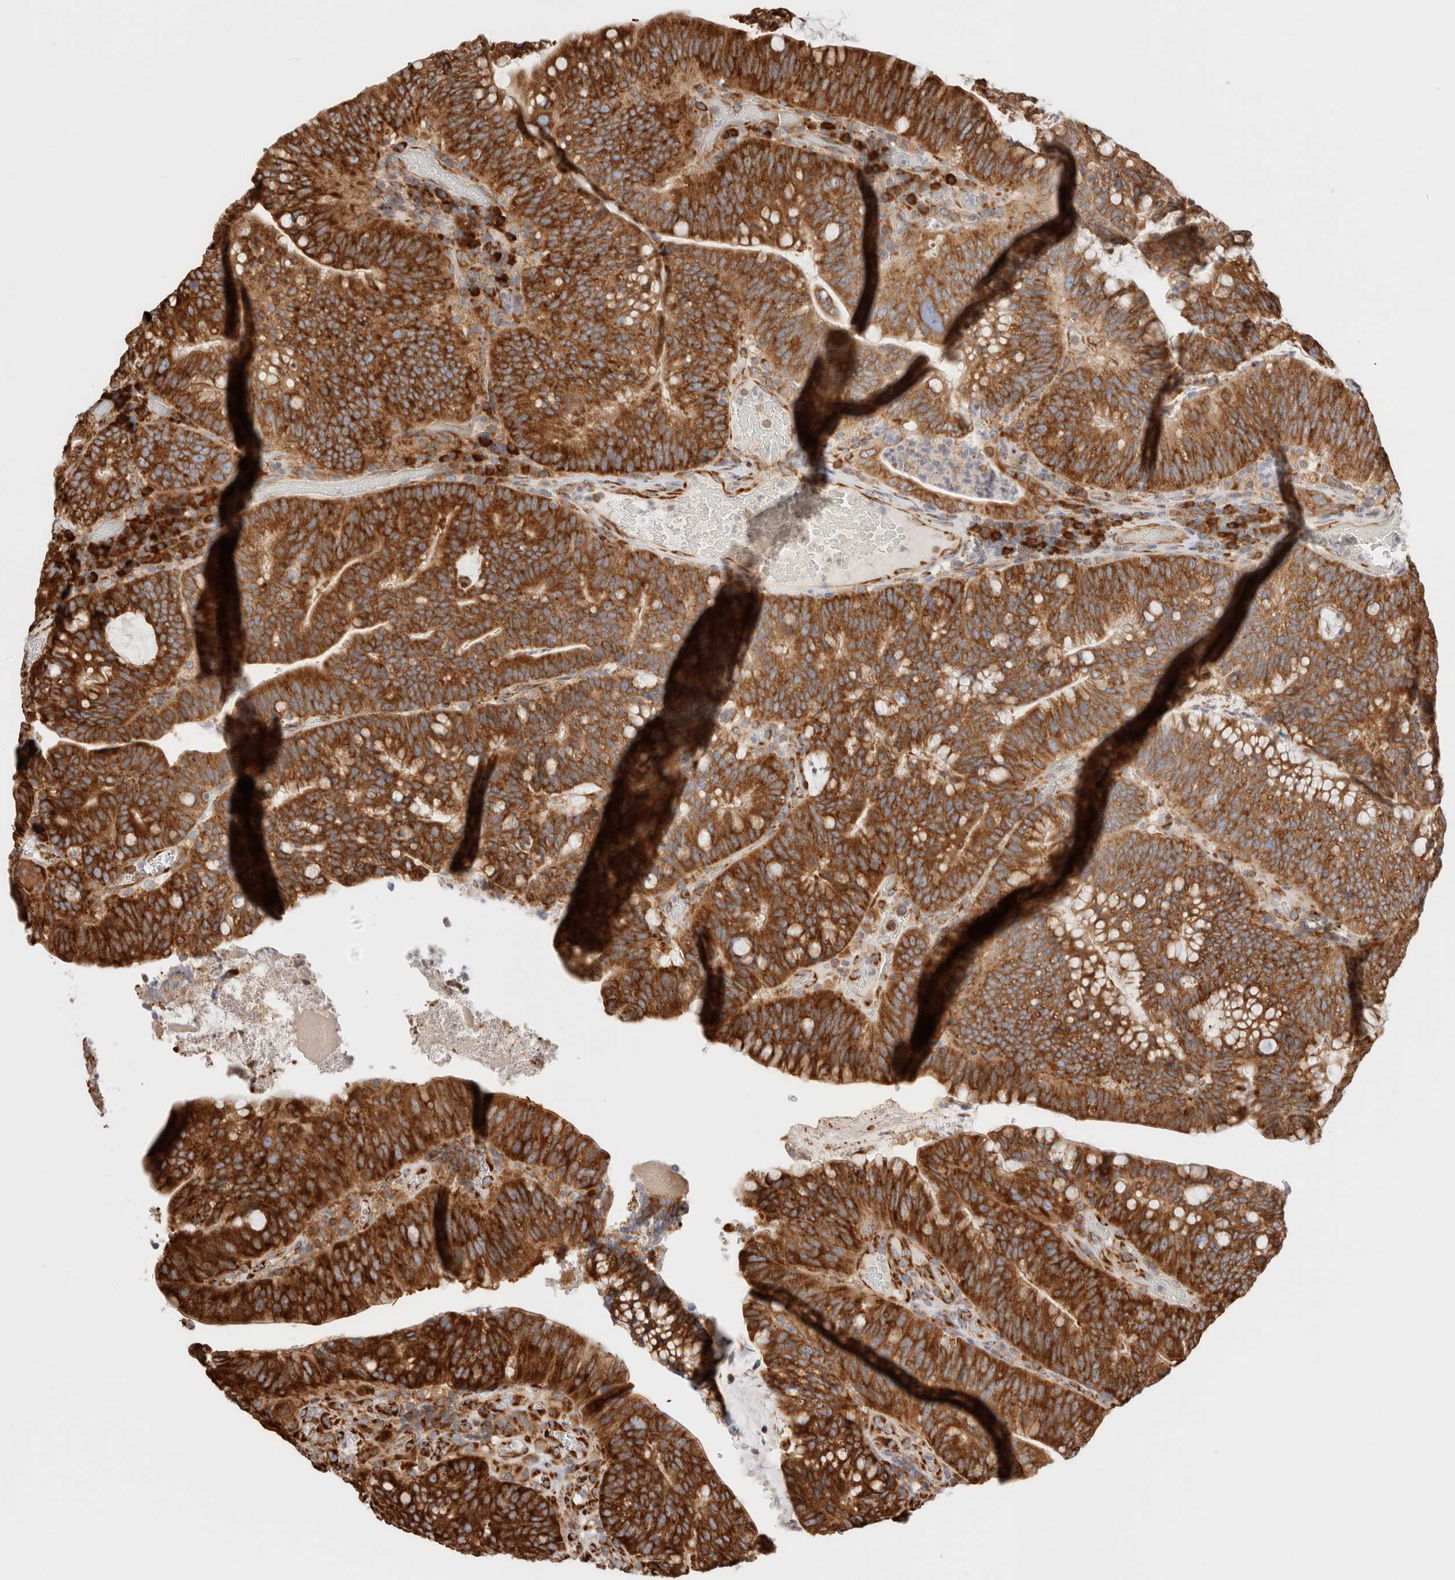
{"staining": {"intensity": "strong", "quantity": ">75%", "location": "cytoplasmic/membranous"}, "tissue": "colorectal cancer", "cell_type": "Tumor cells", "image_type": "cancer", "snomed": [{"axis": "morphology", "description": "Adenocarcinoma, NOS"}, {"axis": "topography", "description": "Colon"}], "caption": "The immunohistochemical stain shows strong cytoplasmic/membranous staining in tumor cells of colorectal adenocarcinoma tissue.", "gene": "ZC2HC1A", "patient": {"sex": "female", "age": 66}}